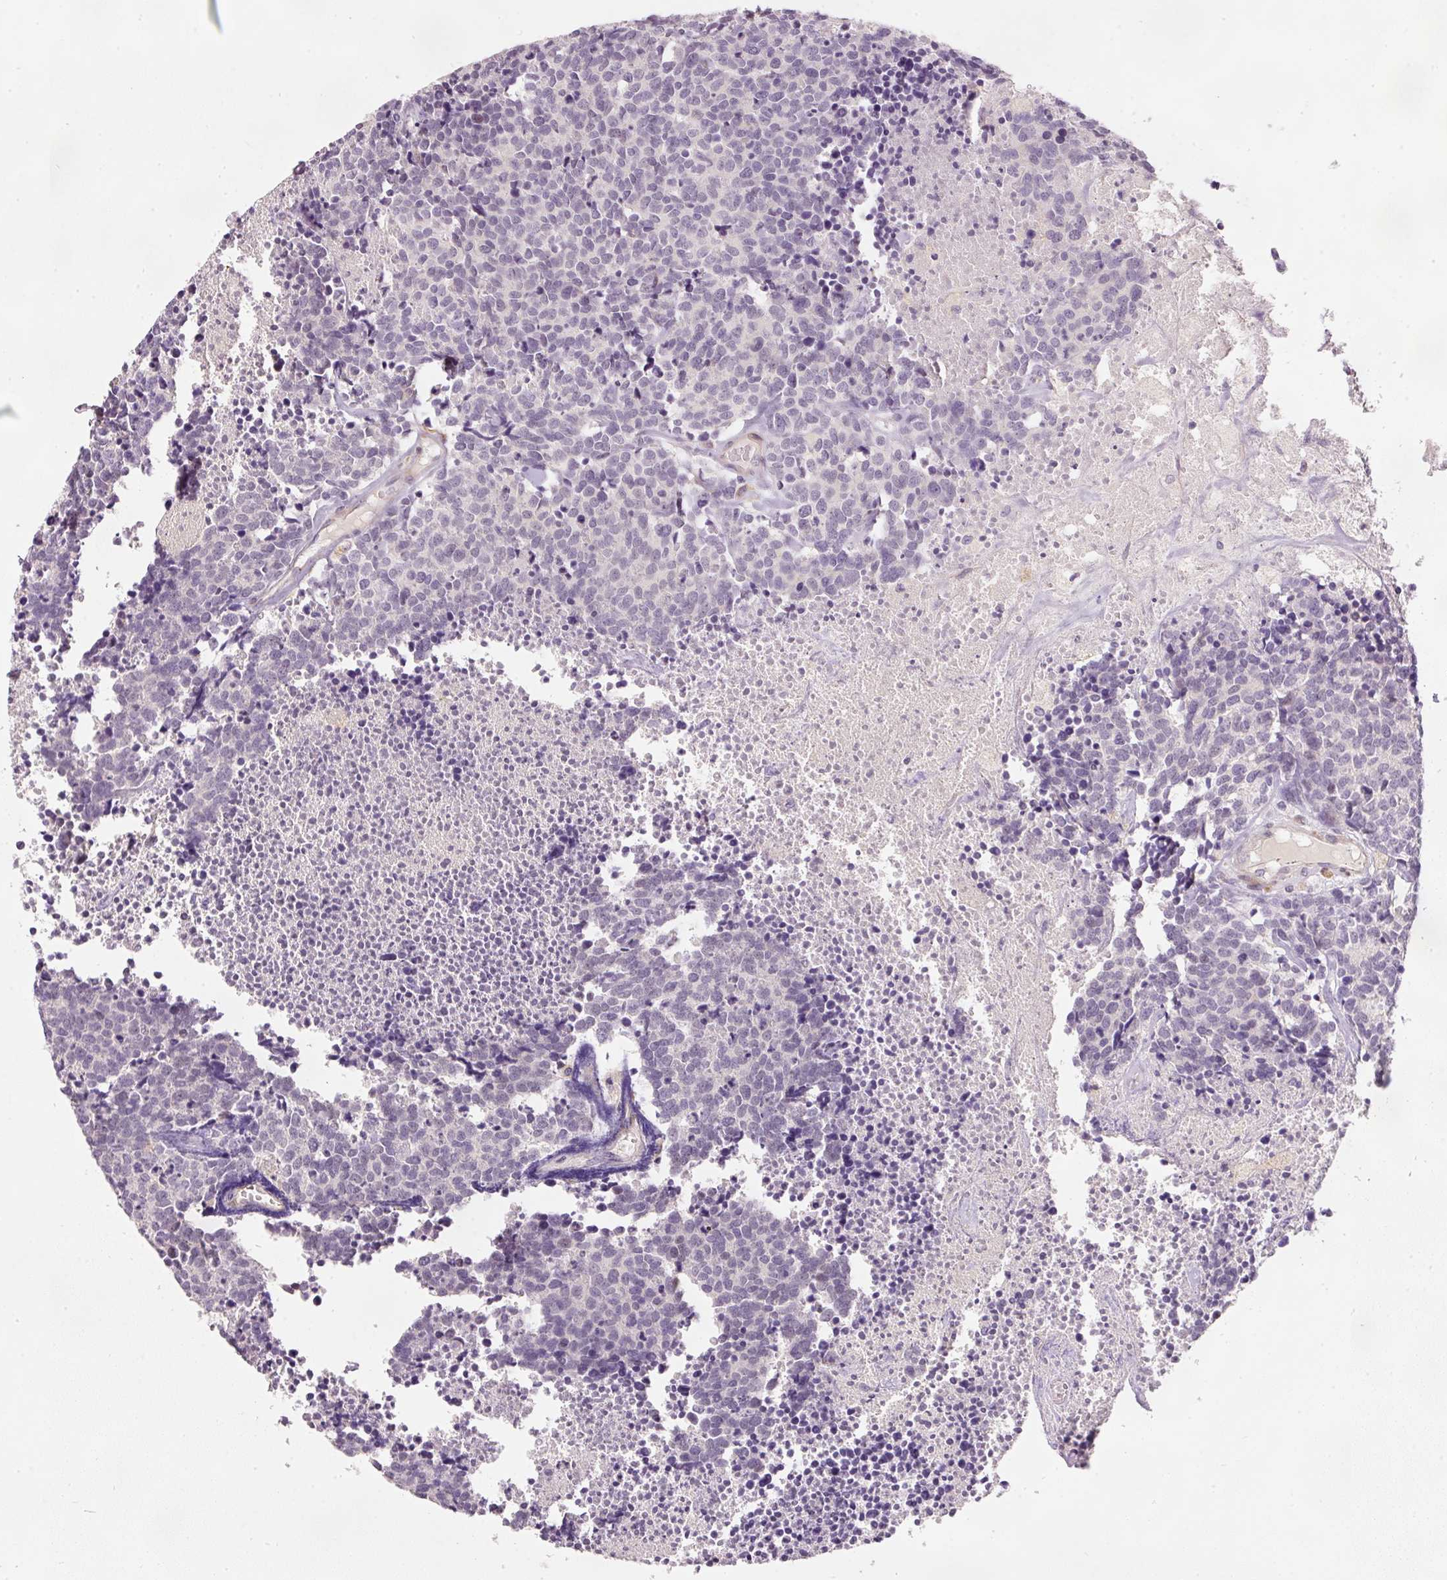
{"staining": {"intensity": "negative", "quantity": "none", "location": "none"}, "tissue": "carcinoid", "cell_type": "Tumor cells", "image_type": "cancer", "snomed": [{"axis": "morphology", "description": "Carcinoid, malignant, NOS"}, {"axis": "topography", "description": "Skin"}], "caption": "A high-resolution image shows immunohistochemistry (IHC) staining of malignant carcinoid, which exhibits no significant staining in tumor cells.", "gene": "OSR2", "patient": {"sex": "female", "age": 79}}